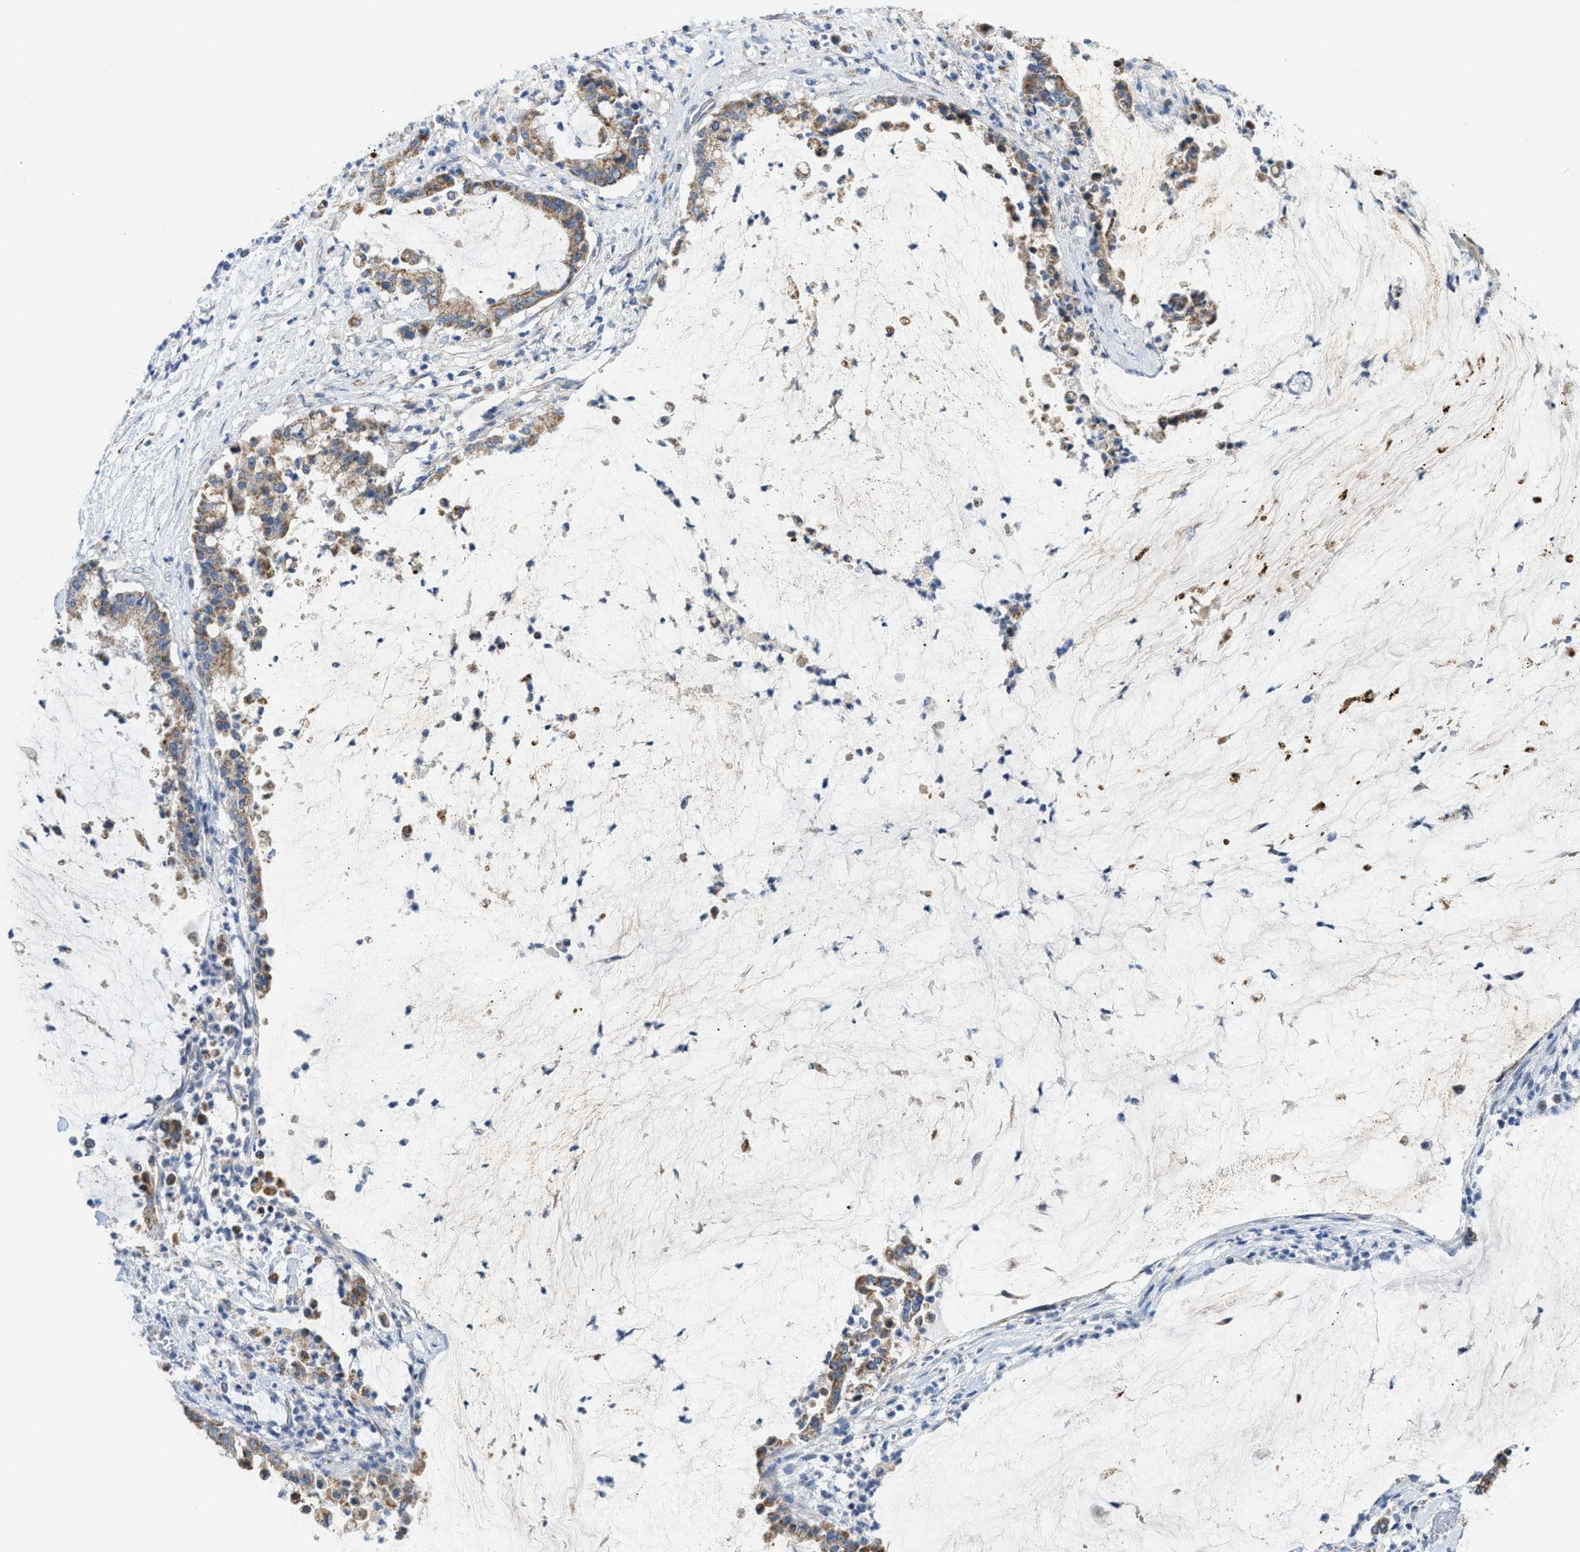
{"staining": {"intensity": "moderate", "quantity": ">75%", "location": "cytoplasmic/membranous"}, "tissue": "pancreatic cancer", "cell_type": "Tumor cells", "image_type": "cancer", "snomed": [{"axis": "morphology", "description": "Adenocarcinoma, NOS"}, {"axis": "topography", "description": "Pancreas"}], "caption": "Protein expression analysis of human adenocarcinoma (pancreatic) reveals moderate cytoplasmic/membranous expression in about >75% of tumor cells. (Brightfield microscopy of DAB IHC at high magnification).", "gene": "GOT2", "patient": {"sex": "male", "age": 41}}